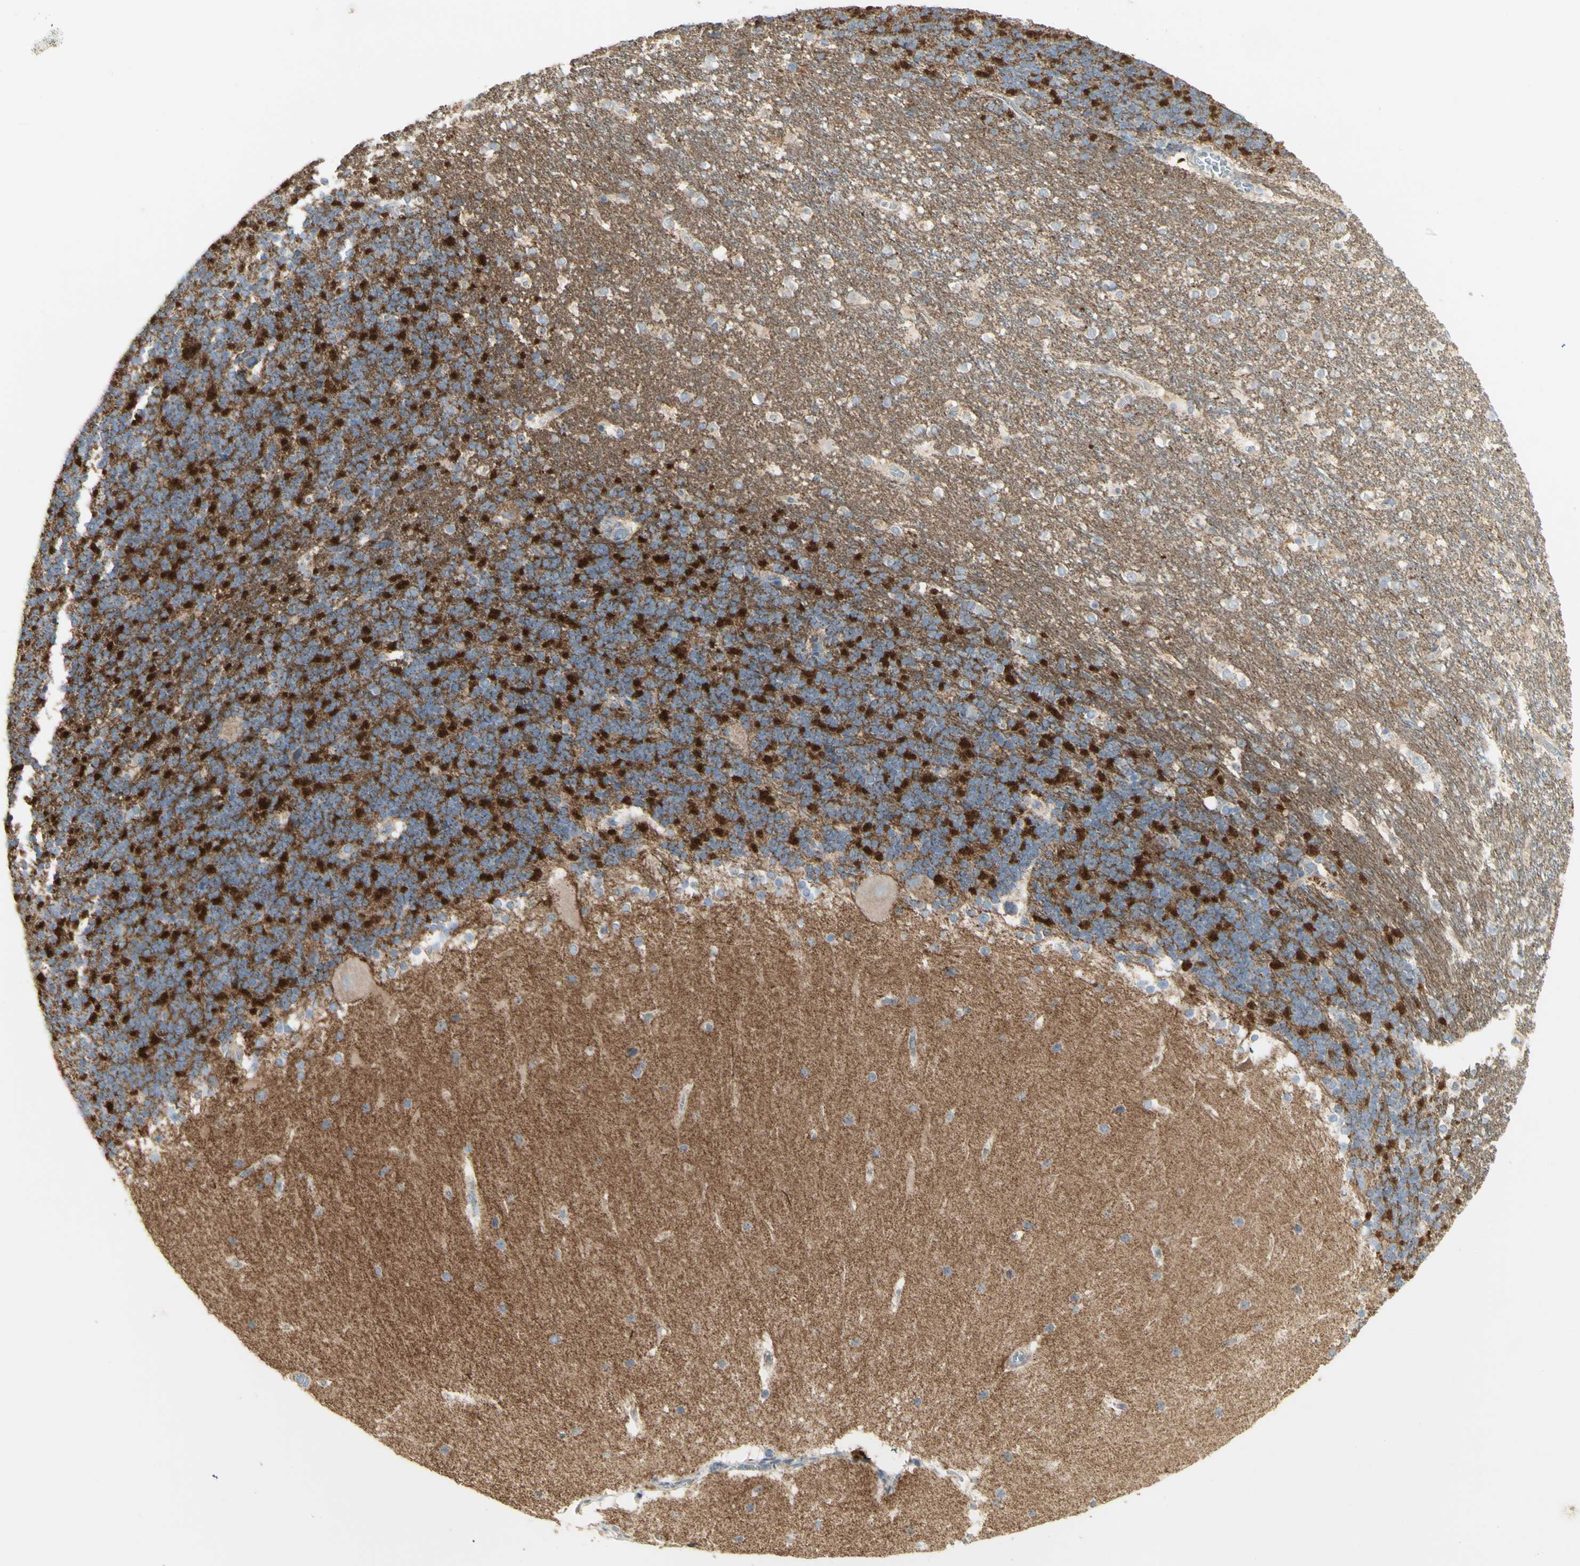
{"staining": {"intensity": "strong", "quantity": ">75%", "location": "cytoplasmic/membranous"}, "tissue": "cerebellum", "cell_type": "Cells in granular layer", "image_type": "normal", "snomed": [{"axis": "morphology", "description": "Normal tissue, NOS"}, {"axis": "topography", "description": "Cerebellum"}], "caption": "High-power microscopy captured an immunohistochemistry (IHC) photomicrograph of normal cerebellum, revealing strong cytoplasmic/membranous staining in about >75% of cells in granular layer.", "gene": "CNTNAP1", "patient": {"sex": "female", "age": 19}}